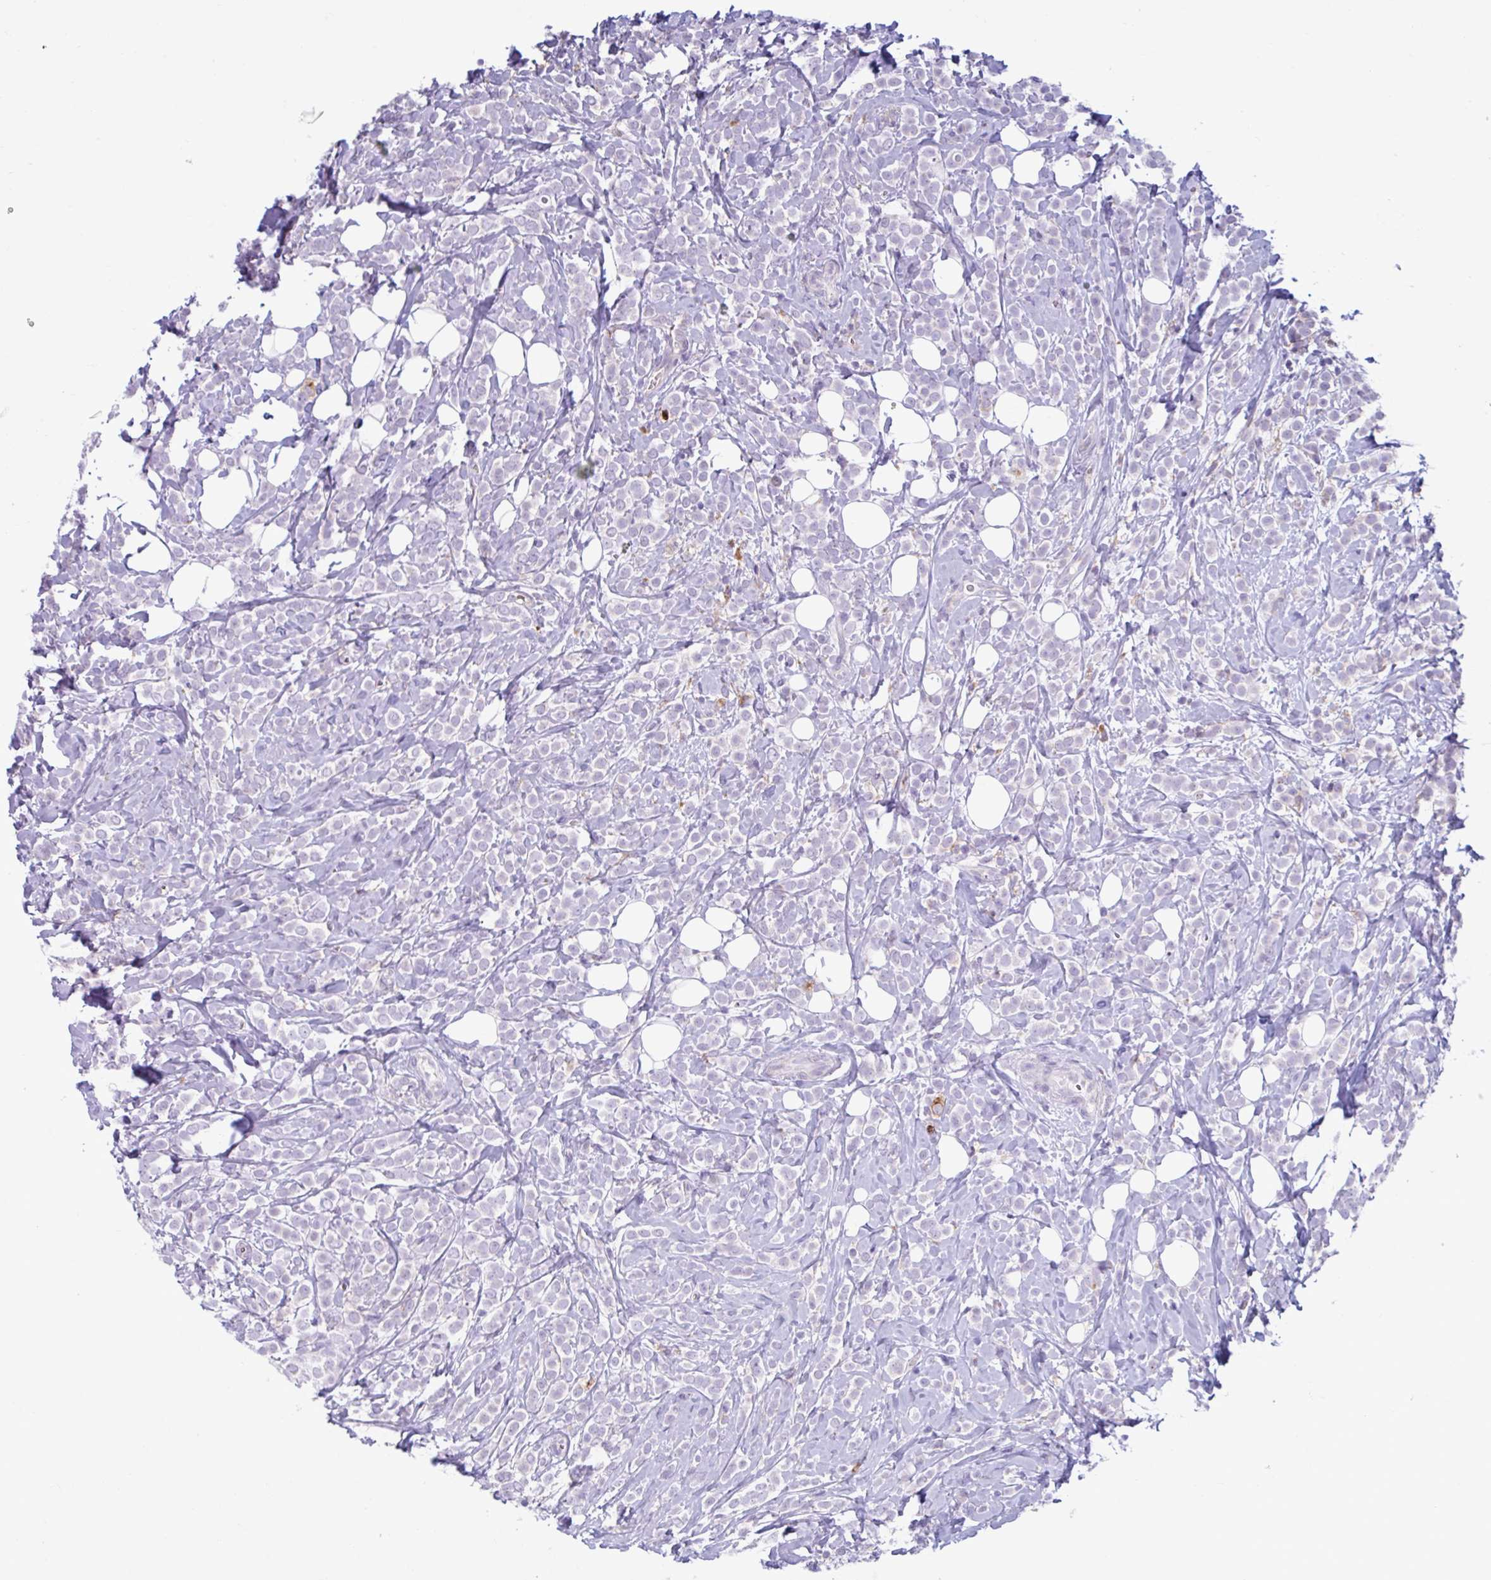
{"staining": {"intensity": "negative", "quantity": "none", "location": "none"}, "tissue": "breast cancer", "cell_type": "Tumor cells", "image_type": "cancer", "snomed": [{"axis": "morphology", "description": "Lobular carcinoma"}, {"axis": "topography", "description": "Breast"}], "caption": "Immunohistochemistry (IHC) of breast cancer (lobular carcinoma) demonstrates no staining in tumor cells. The staining is performed using DAB brown chromogen with nuclei counter-stained in using hematoxylin.", "gene": "CEP120", "patient": {"sex": "female", "age": 49}}